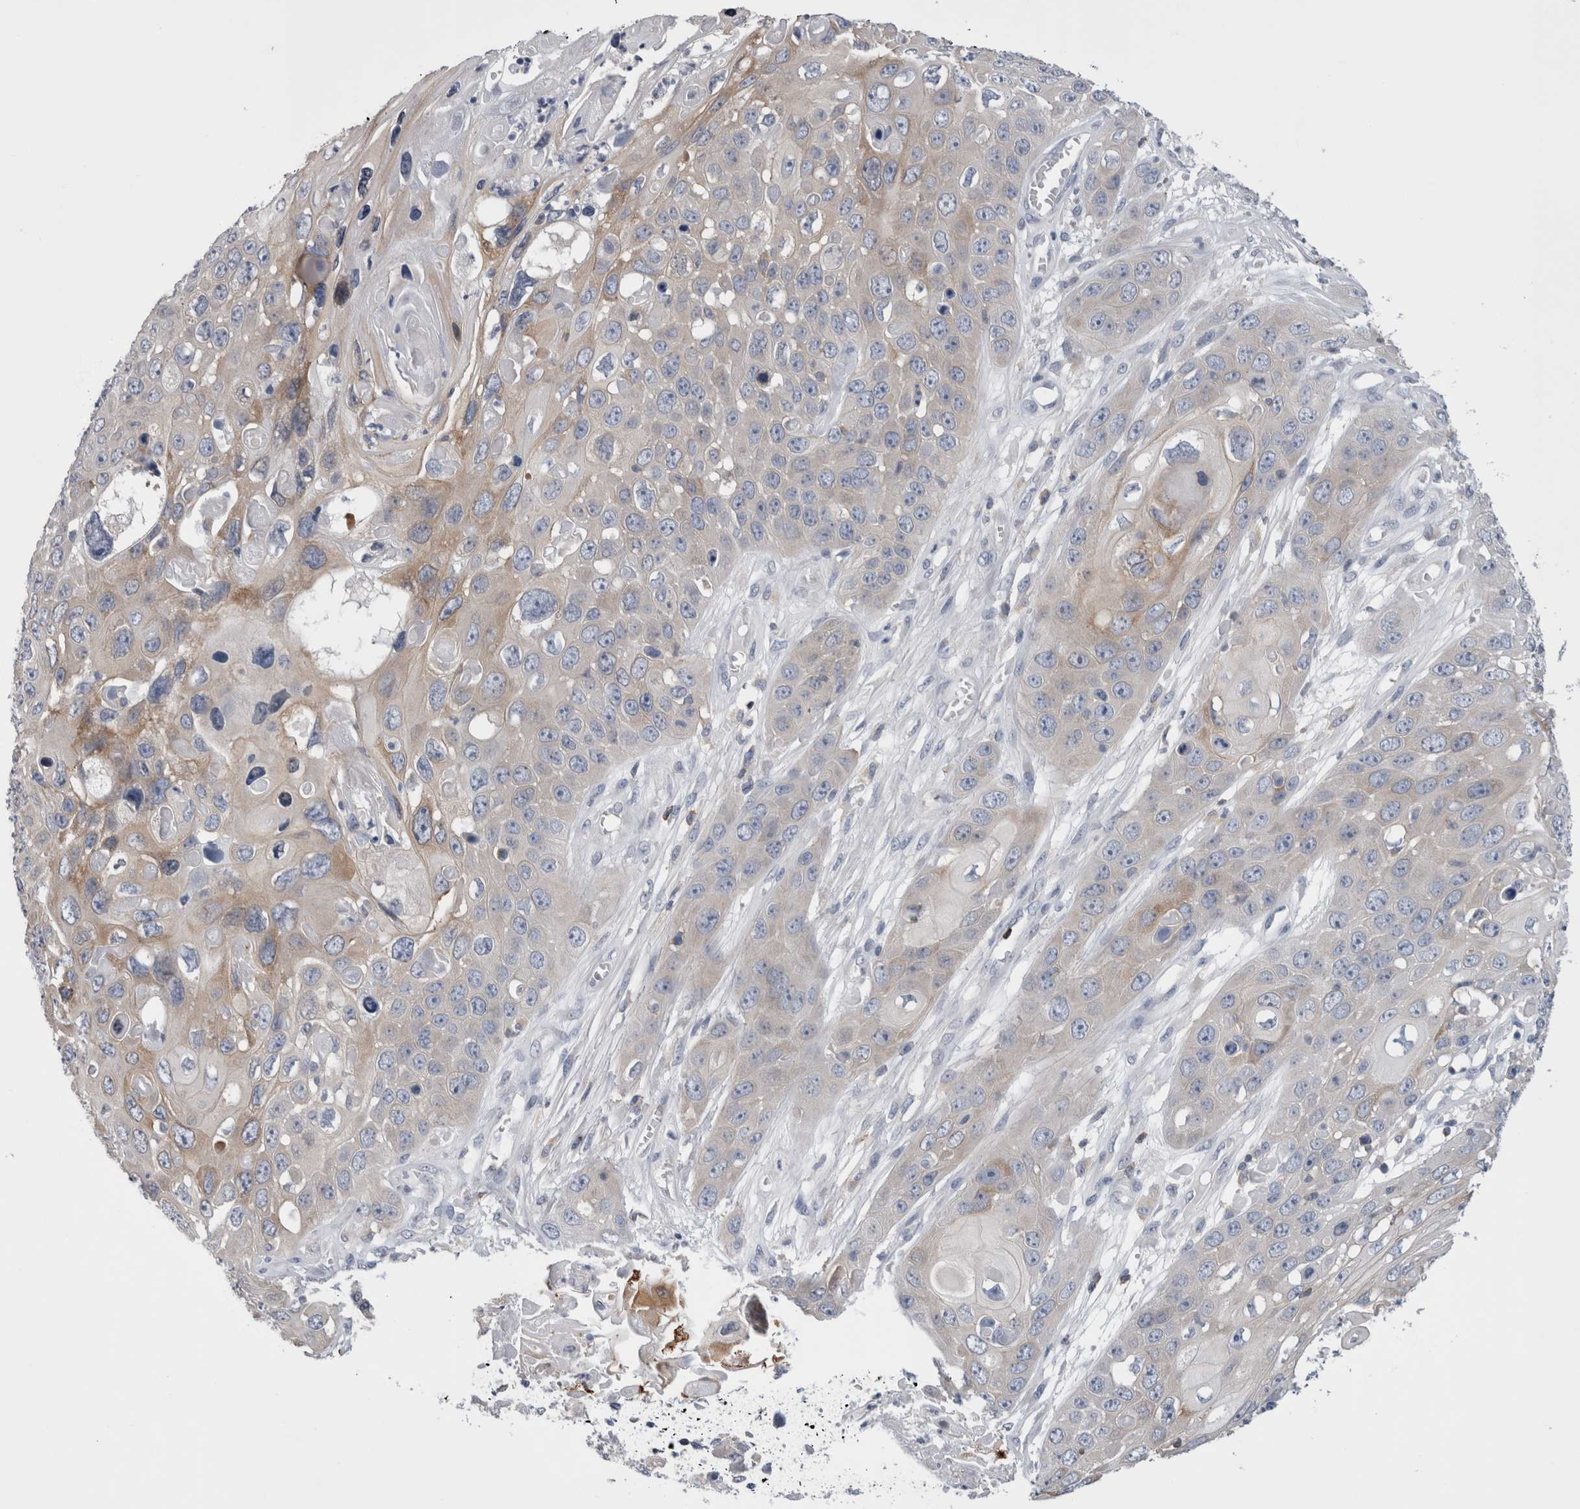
{"staining": {"intensity": "weak", "quantity": "<25%", "location": "cytoplasmic/membranous"}, "tissue": "skin cancer", "cell_type": "Tumor cells", "image_type": "cancer", "snomed": [{"axis": "morphology", "description": "Squamous cell carcinoma, NOS"}, {"axis": "topography", "description": "Skin"}], "caption": "A histopathology image of skin cancer (squamous cell carcinoma) stained for a protein displays no brown staining in tumor cells. (DAB (3,3'-diaminobenzidine) IHC, high magnification).", "gene": "DCTN6", "patient": {"sex": "male", "age": 55}}